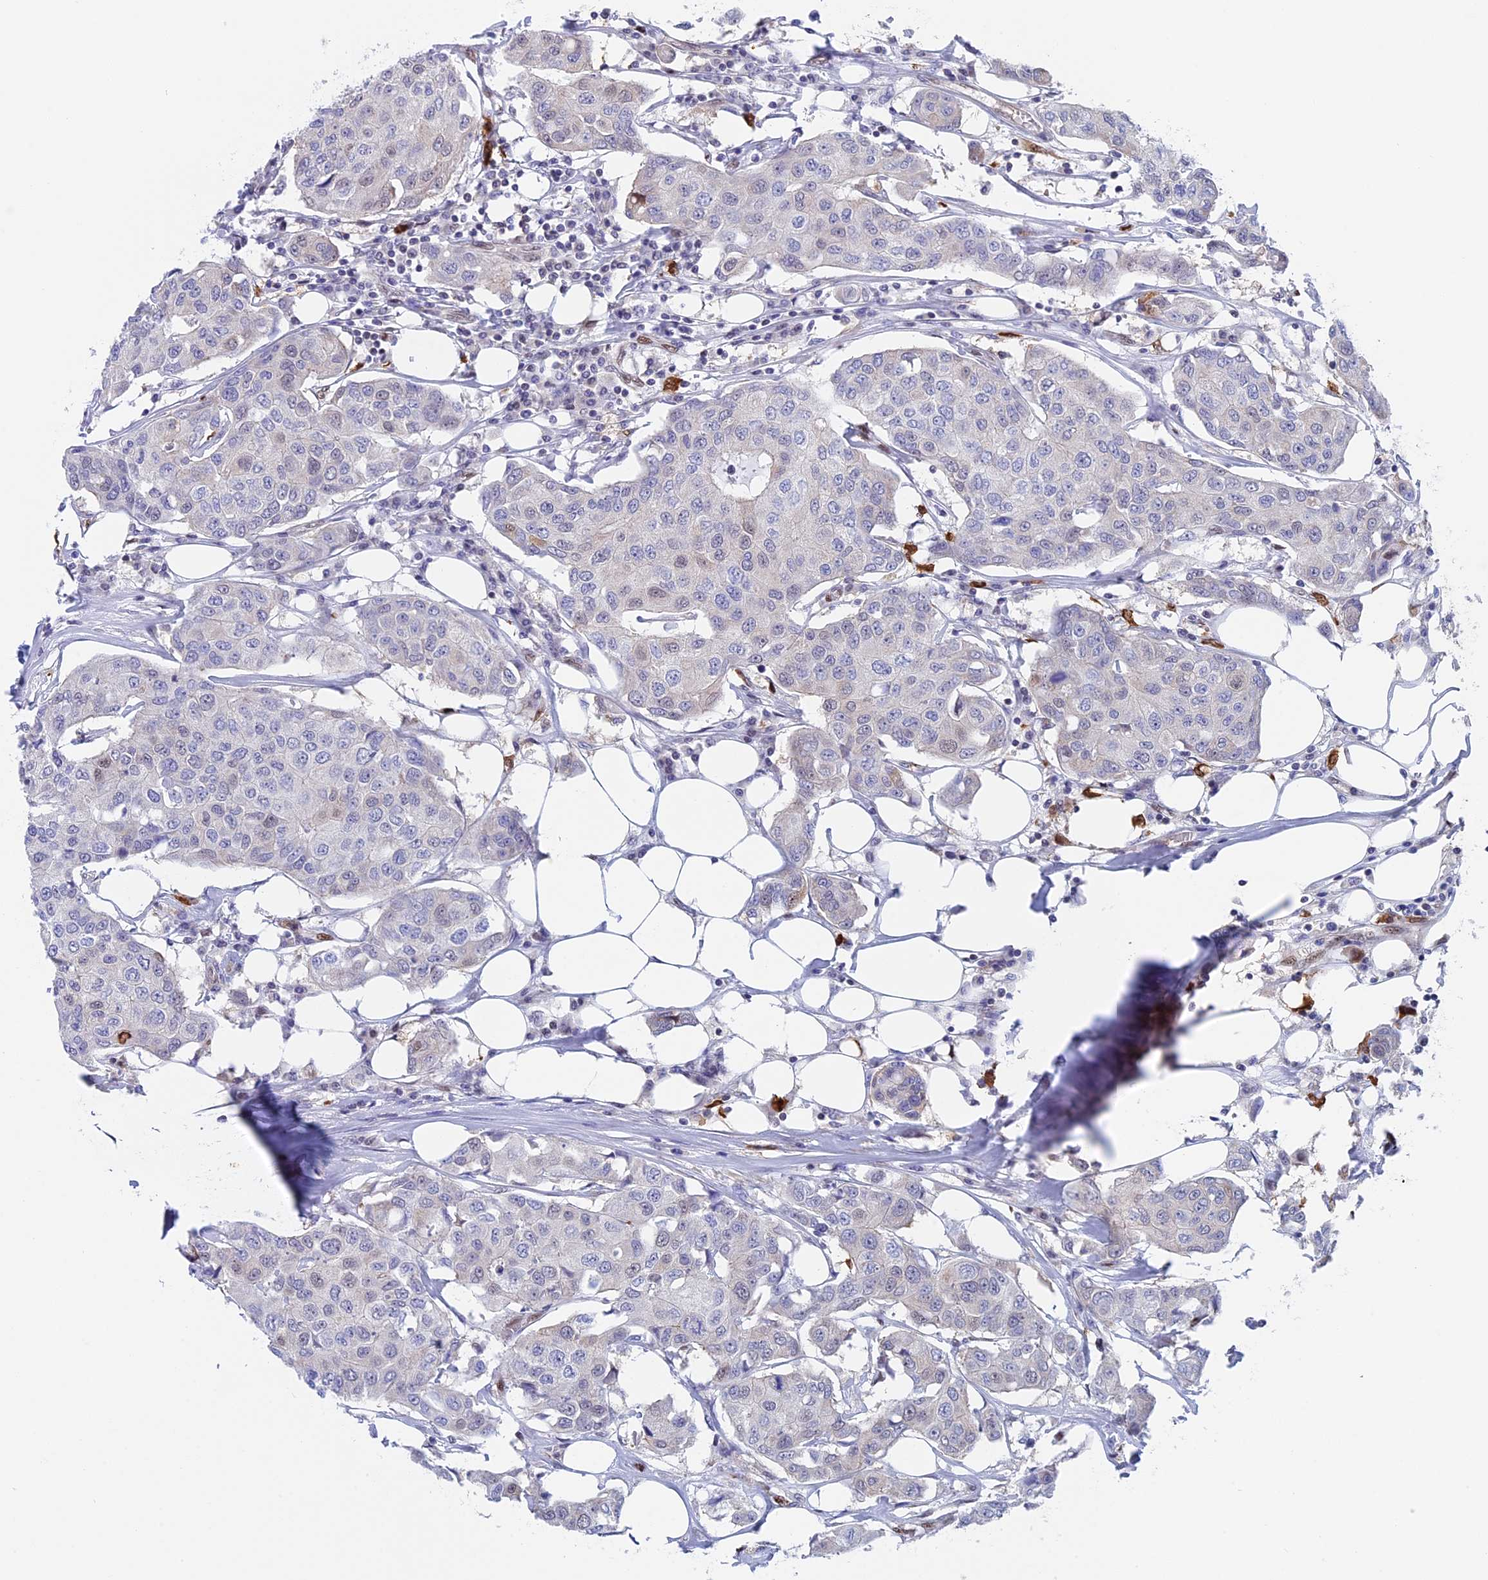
{"staining": {"intensity": "weak", "quantity": "<25%", "location": "cytoplasmic/membranous,nuclear"}, "tissue": "breast cancer", "cell_type": "Tumor cells", "image_type": "cancer", "snomed": [{"axis": "morphology", "description": "Duct carcinoma"}, {"axis": "topography", "description": "Breast"}], "caption": "High magnification brightfield microscopy of breast intraductal carcinoma stained with DAB (3,3'-diaminobenzidine) (brown) and counterstained with hematoxylin (blue): tumor cells show no significant positivity.", "gene": "SLC26A1", "patient": {"sex": "female", "age": 80}}